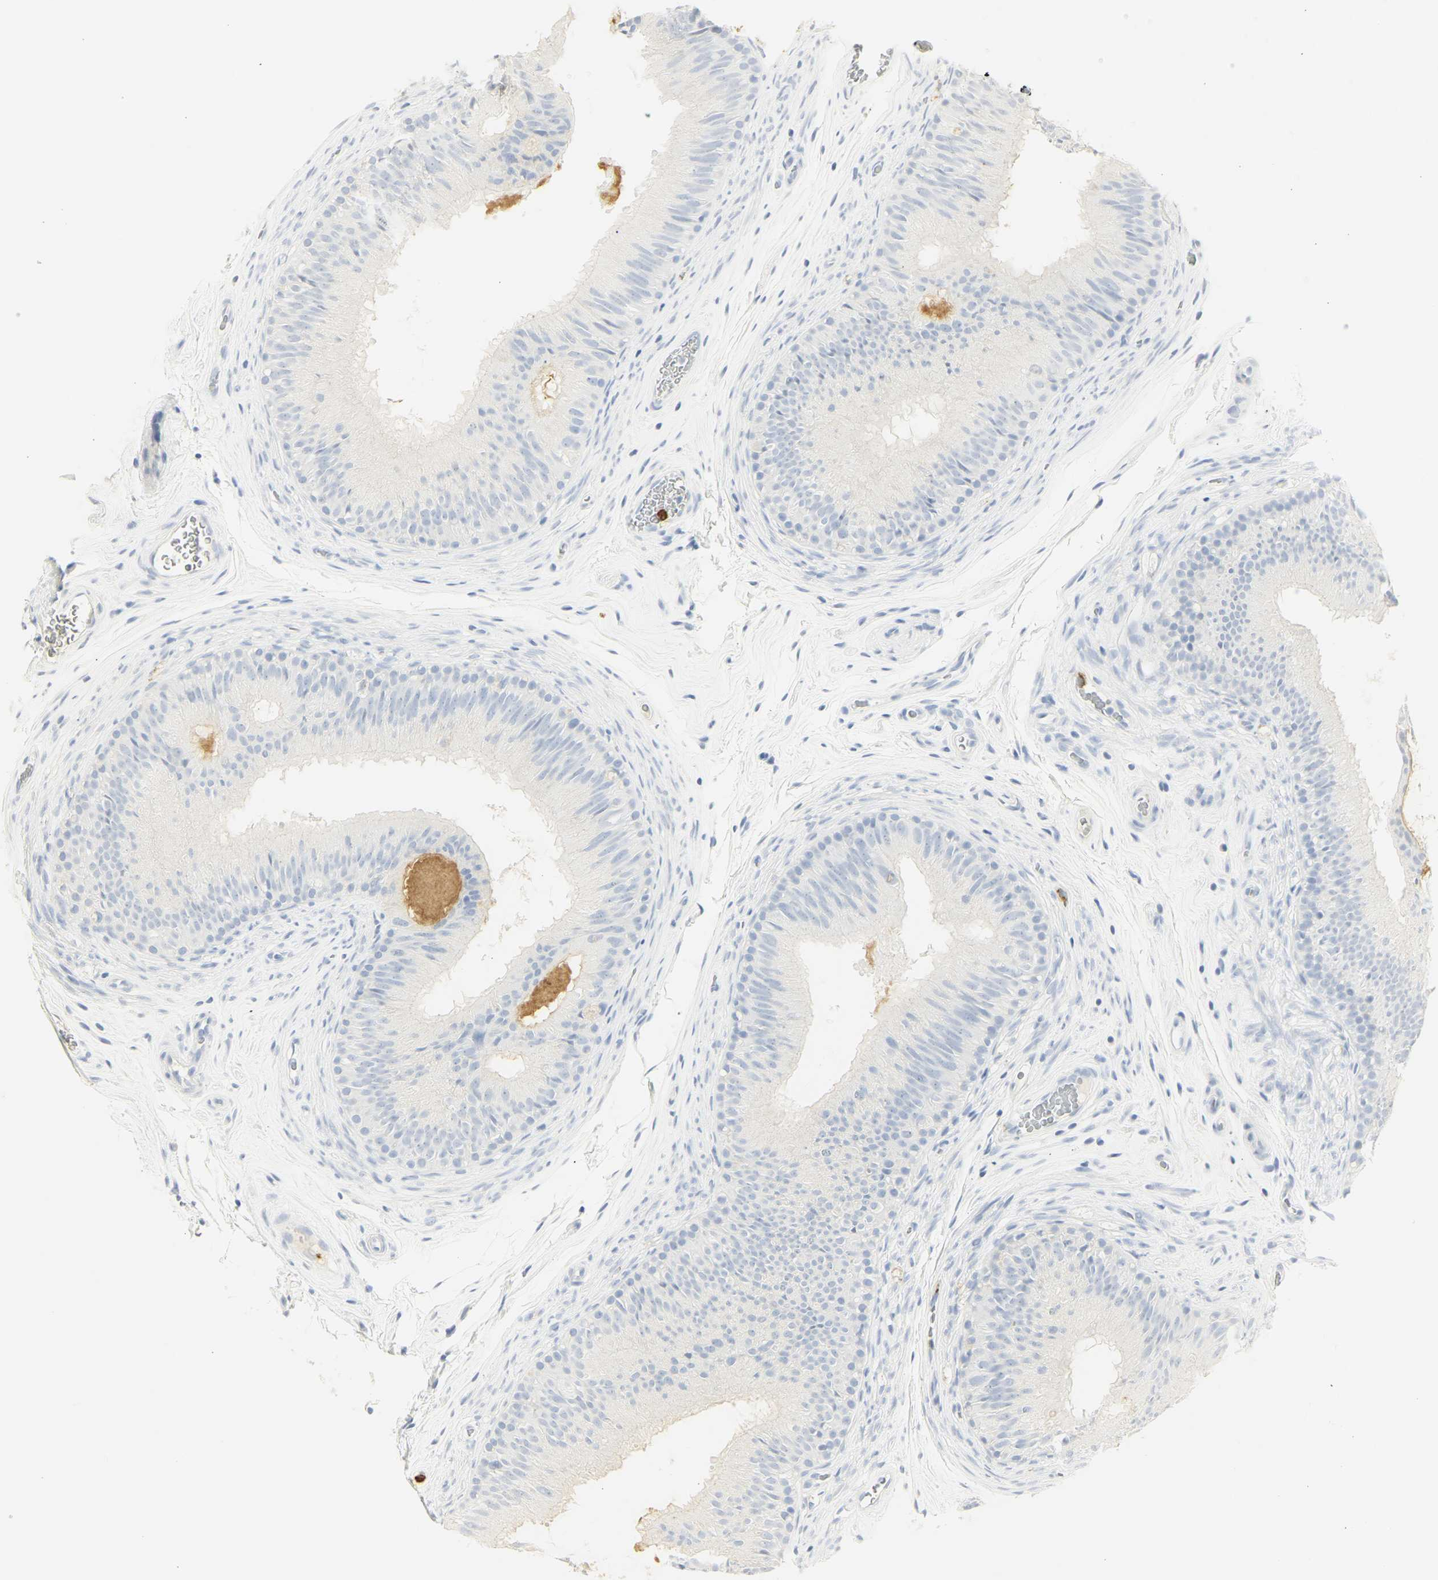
{"staining": {"intensity": "negative", "quantity": "none", "location": "none"}, "tissue": "epididymis", "cell_type": "Glandular cells", "image_type": "normal", "snomed": [{"axis": "morphology", "description": "Normal tissue, NOS"}, {"axis": "topography", "description": "Epididymis"}], "caption": "The immunohistochemistry histopathology image has no significant expression in glandular cells of epididymis.", "gene": "MPO", "patient": {"sex": "male", "age": 36}}